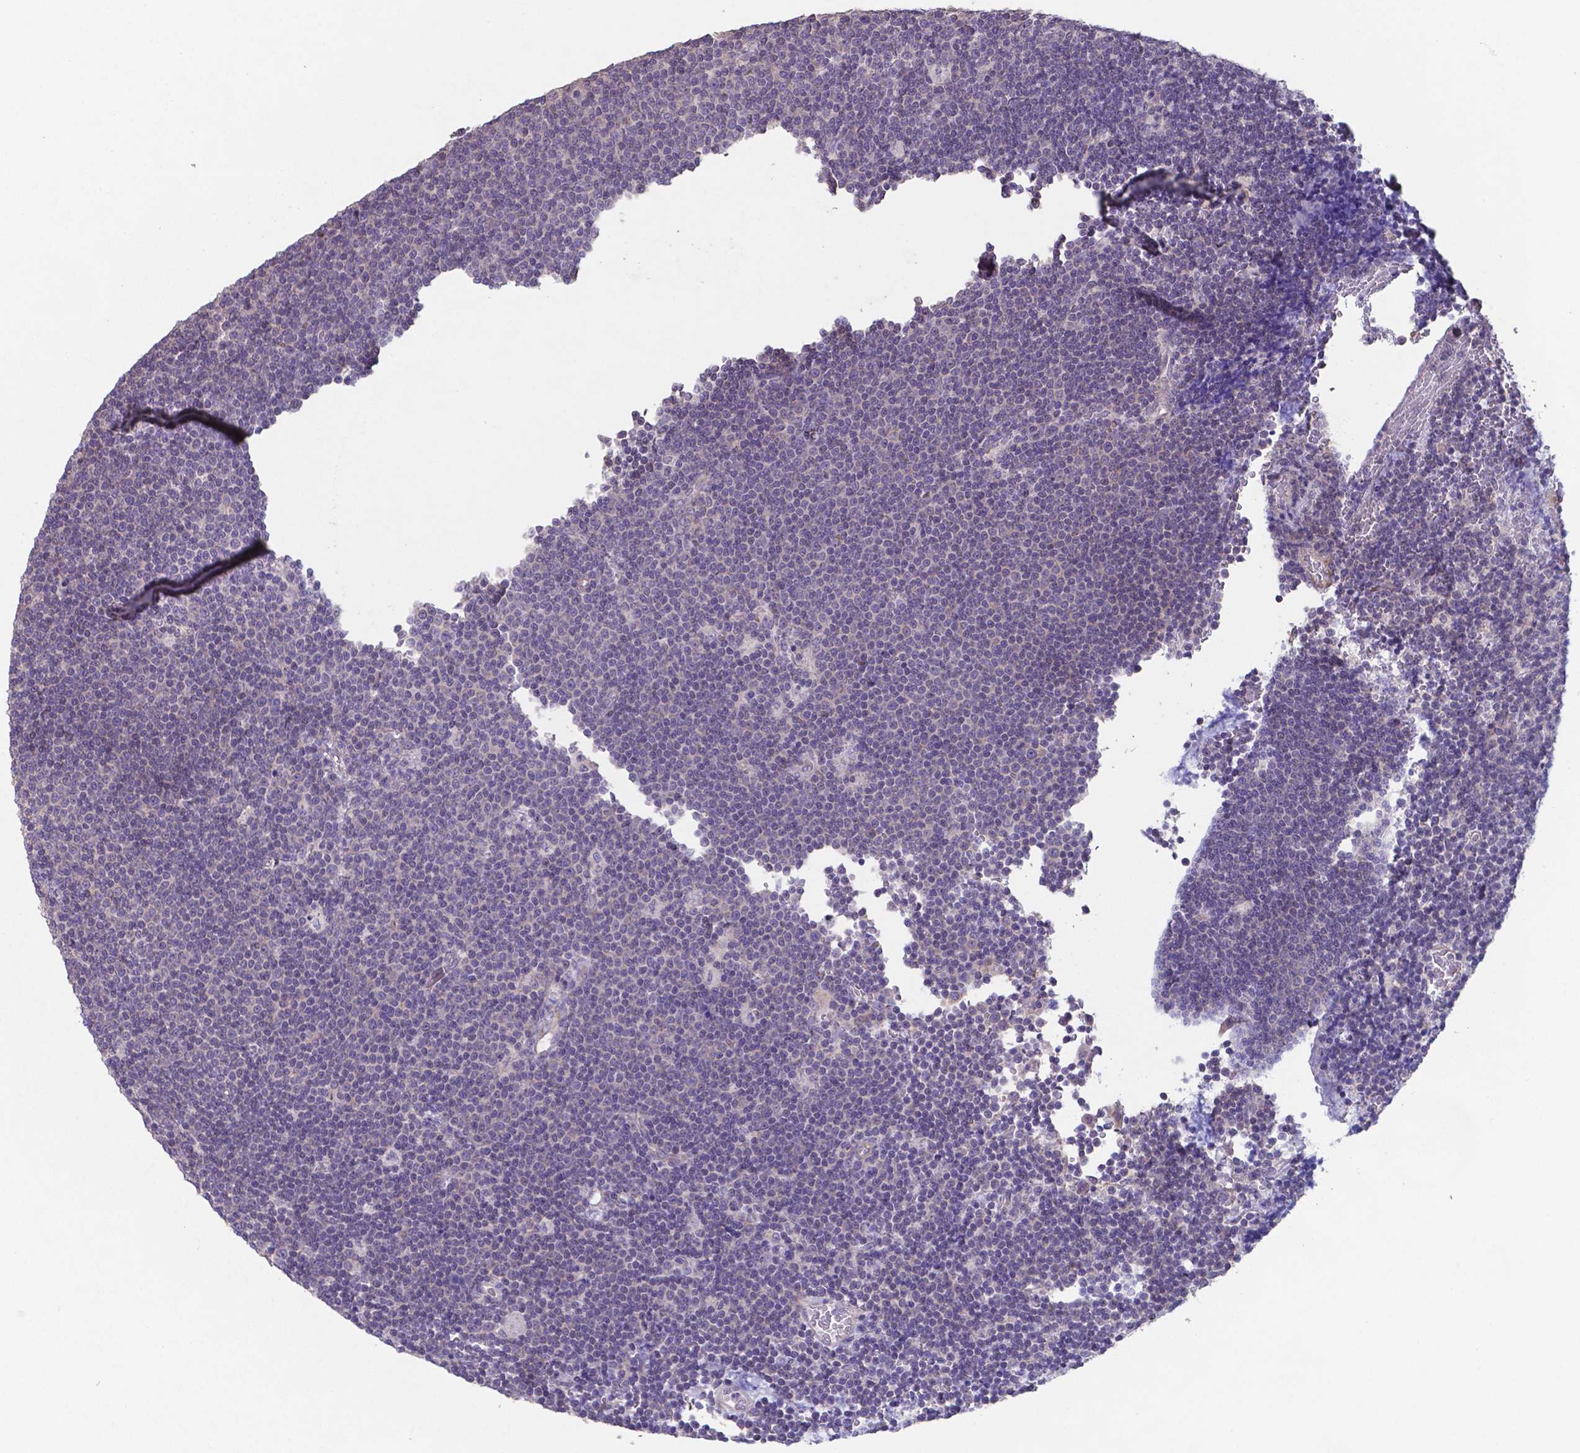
{"staining": {"intensity": "negative", "quantity": "none", "location": "none"}, "tissue": "lymphoma", "cell_type": "Tumor cells", "image_type": "cancer", "snomed": [{"axis": "morphology", "description": "Malignant lymphoma, non-Hodgkin's type, Low grade"}, {"axis": "topography", "description": "Brain"}], "caption": "Immunohistochemistry (IHC) histopathology image of neoplastic tissue: human lymphoma stained with DAB reveals no significant protein staining in tumor cells.", "gene": "TYRO3", "patient": {"sex": "female", "age": 66}}